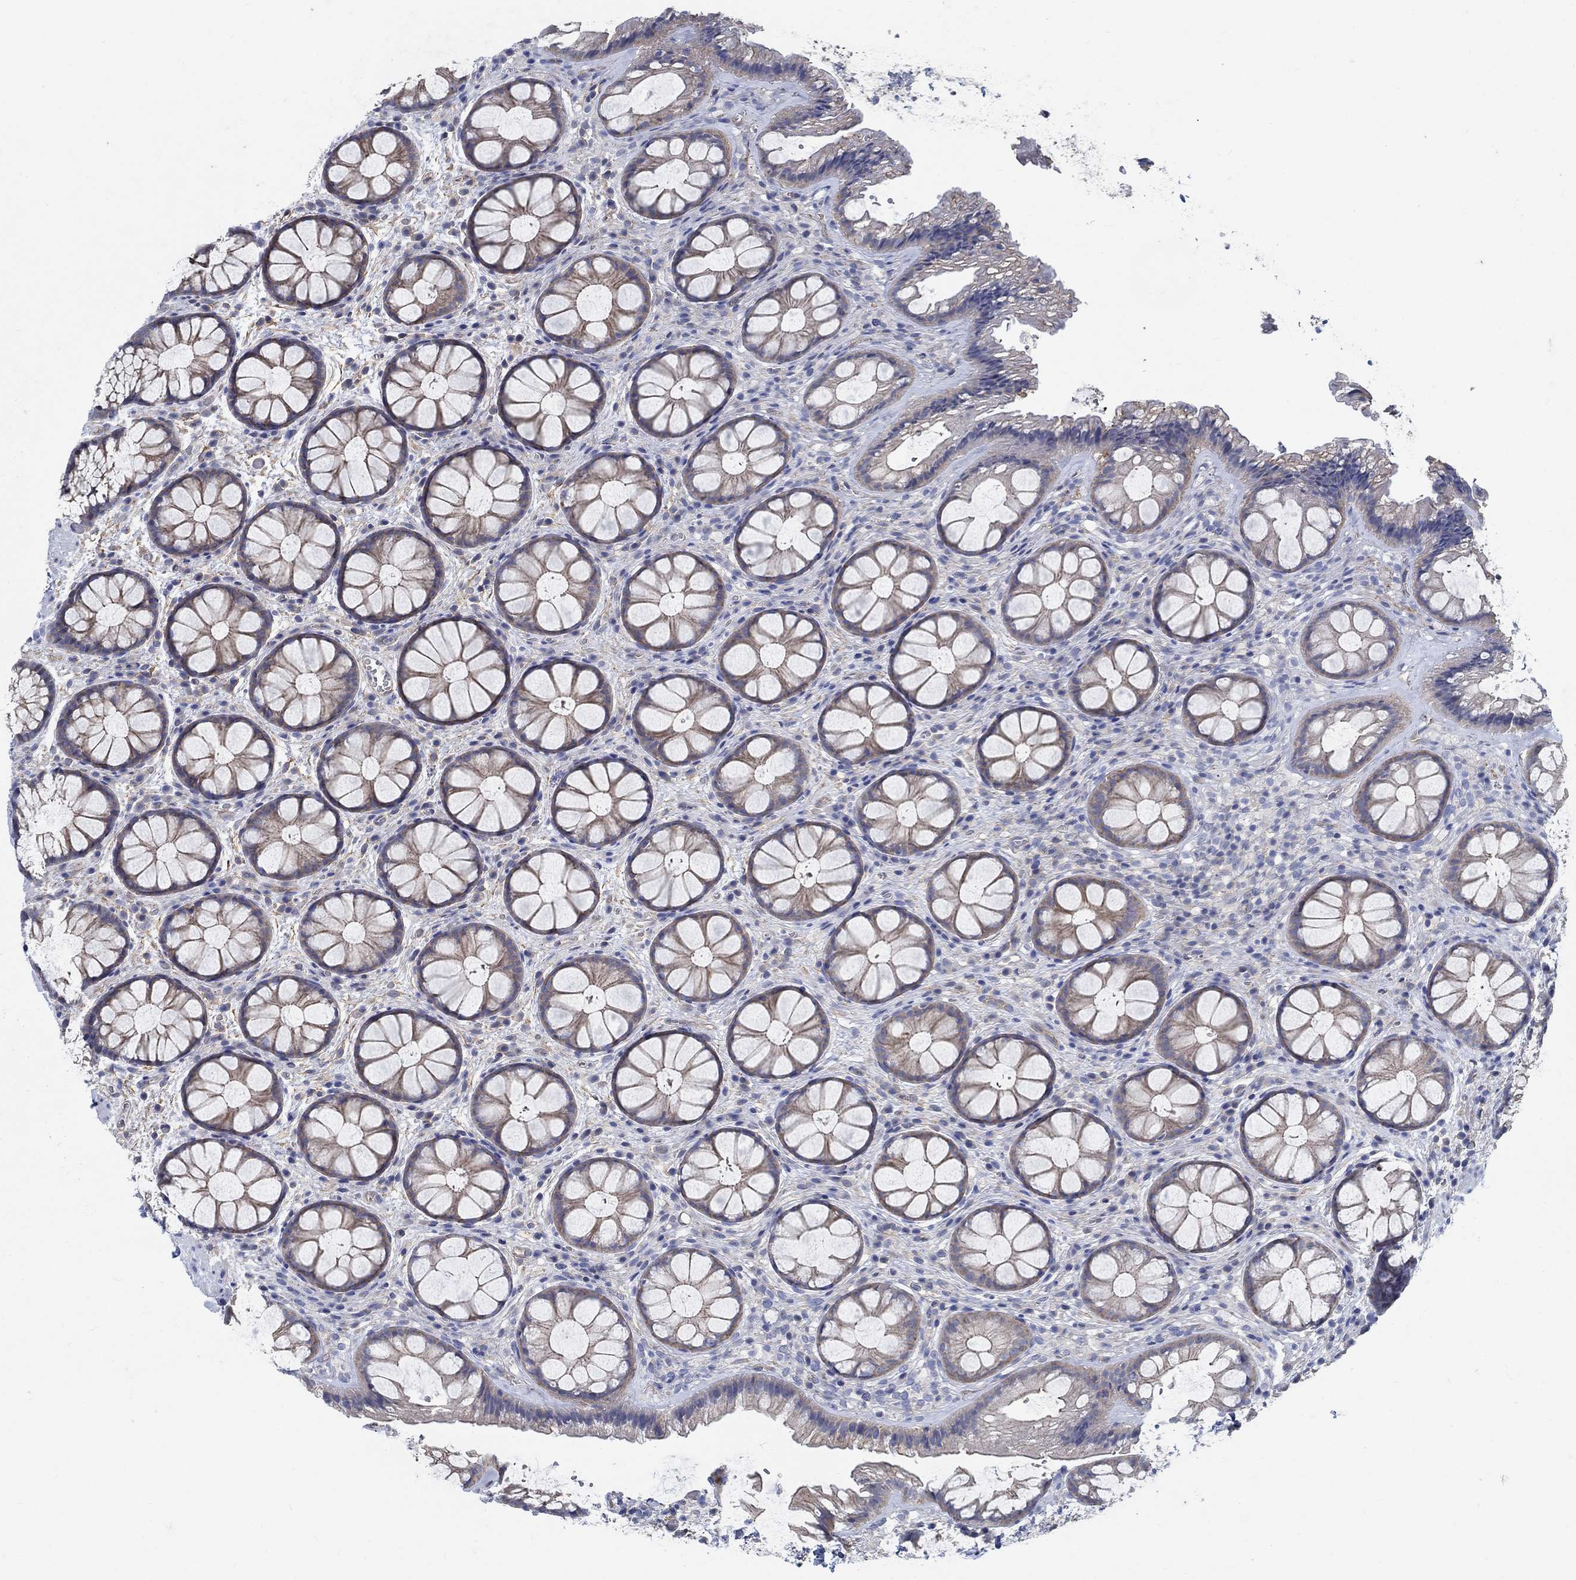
{"staining": {"intensity": "moderate", "quantity": "25%-75%", "location": "cytoplasmic/membranous"}, "tissue": "rectum", "cell_type": "Glandular cells", "image_type": "normal", "snomed": [{"axis": "morphology", "description": "Normal tissue, NOS"}, {"axis": "topography", "description": "Rectum"}], "caption": "This is a micrograph of immunohistochemistry (IHC) staining of unremarkable rectum, which shows moderate staining in the cytoplasmic/membranous of glandular cells.", "gene": "TMEM198", "patient": {"sex": "female", "age": 62}}